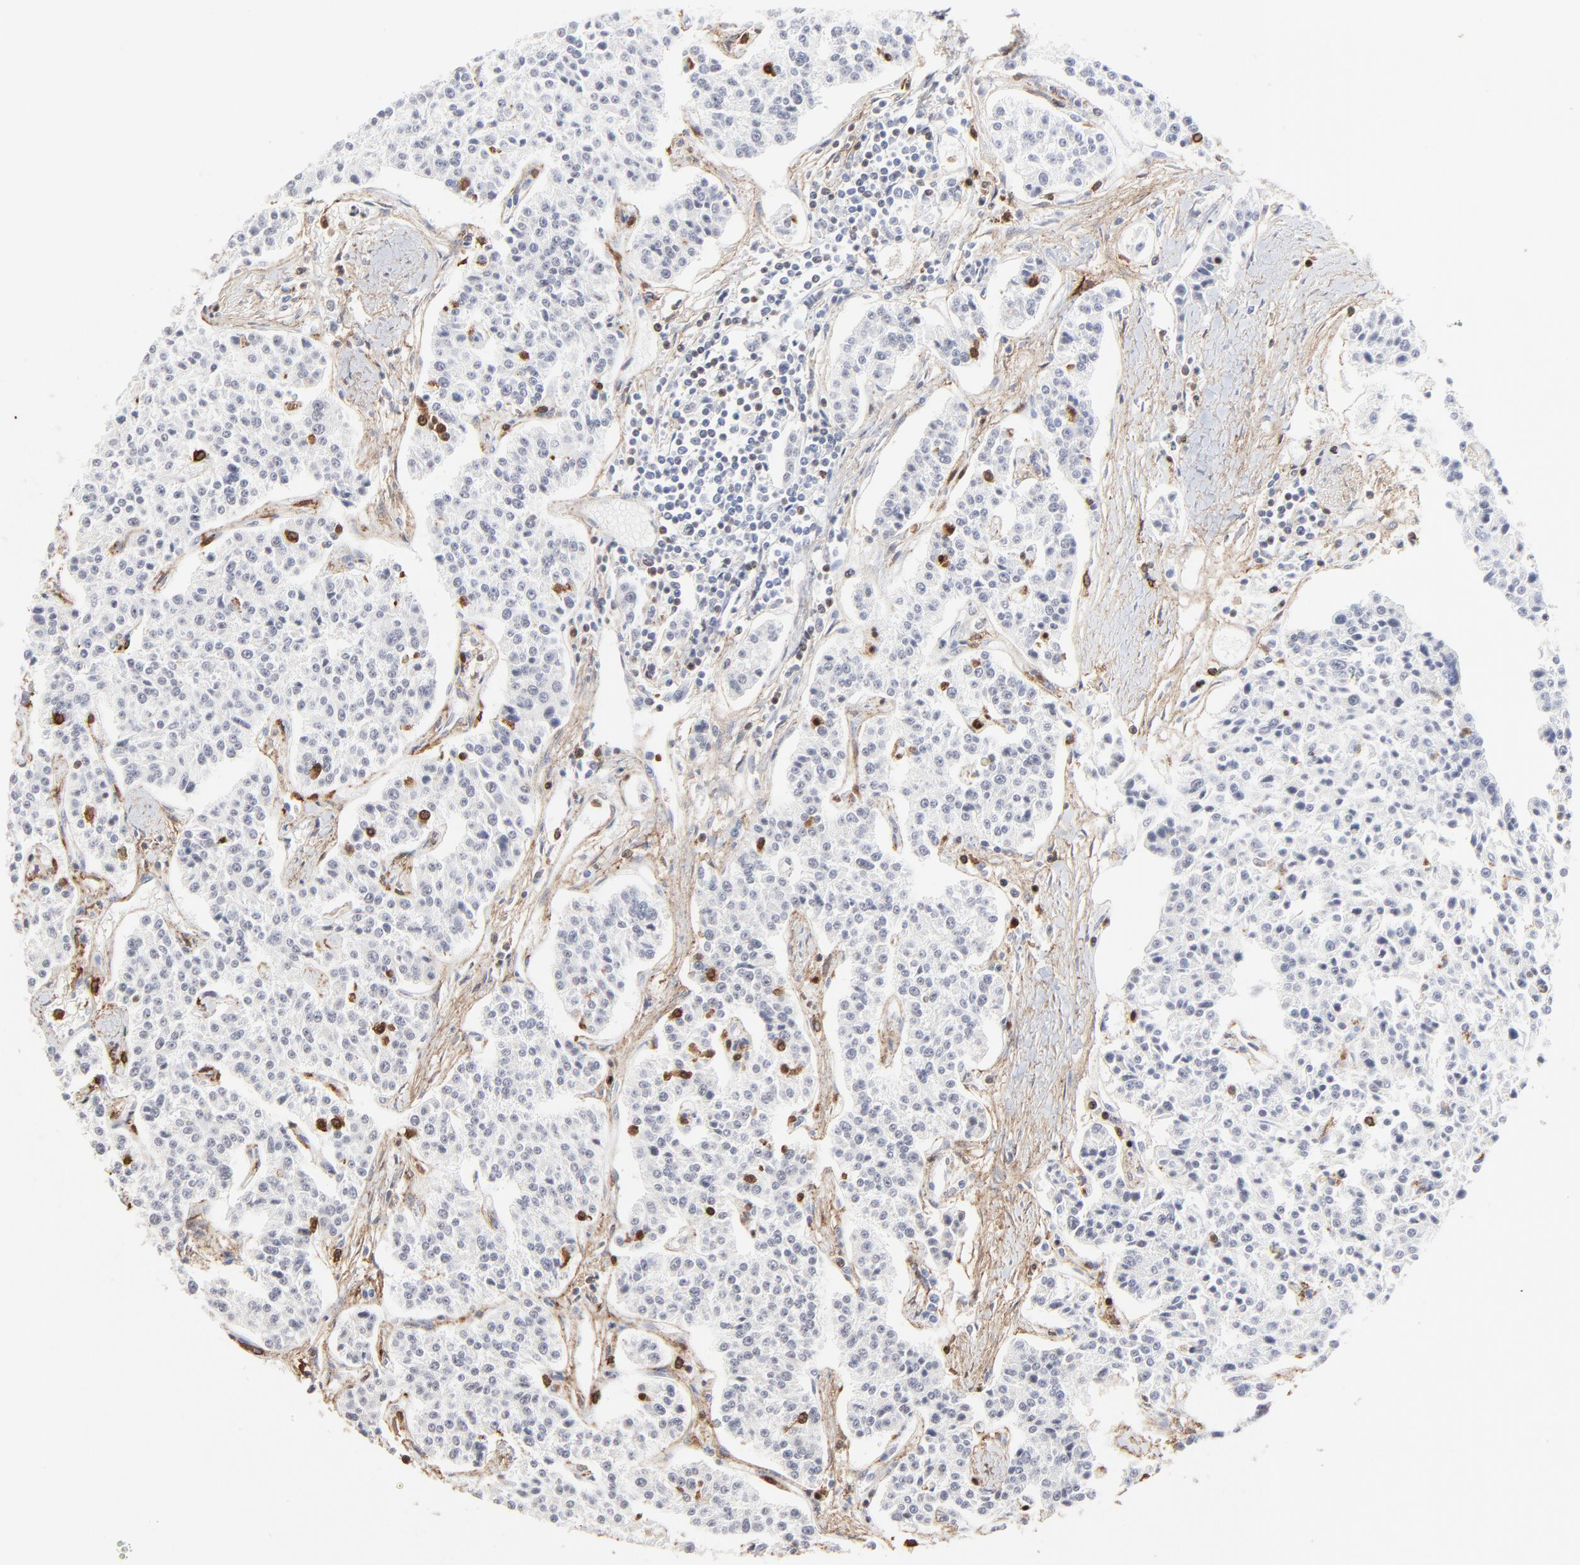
{"staining": {"intensity": "negative", "quantity": "none", "location": "none"}, "tissue": "carcinoid", "cell_type": "Tumor cells", "image_type": "cancer", "snomed": [{"axis": "morphology", "description": "Carcinoid, malignant, NOS"}, {"axis": "topography", "description": "Stomach"}], "caption": "Immunohistochemistry histopathology image of human carcinoid (malignant) stained for a protein (brown), which shows no positivity in tumor cells.", "gene": "SLC6A14", "patient": {"sex": "female", "age": 76}}